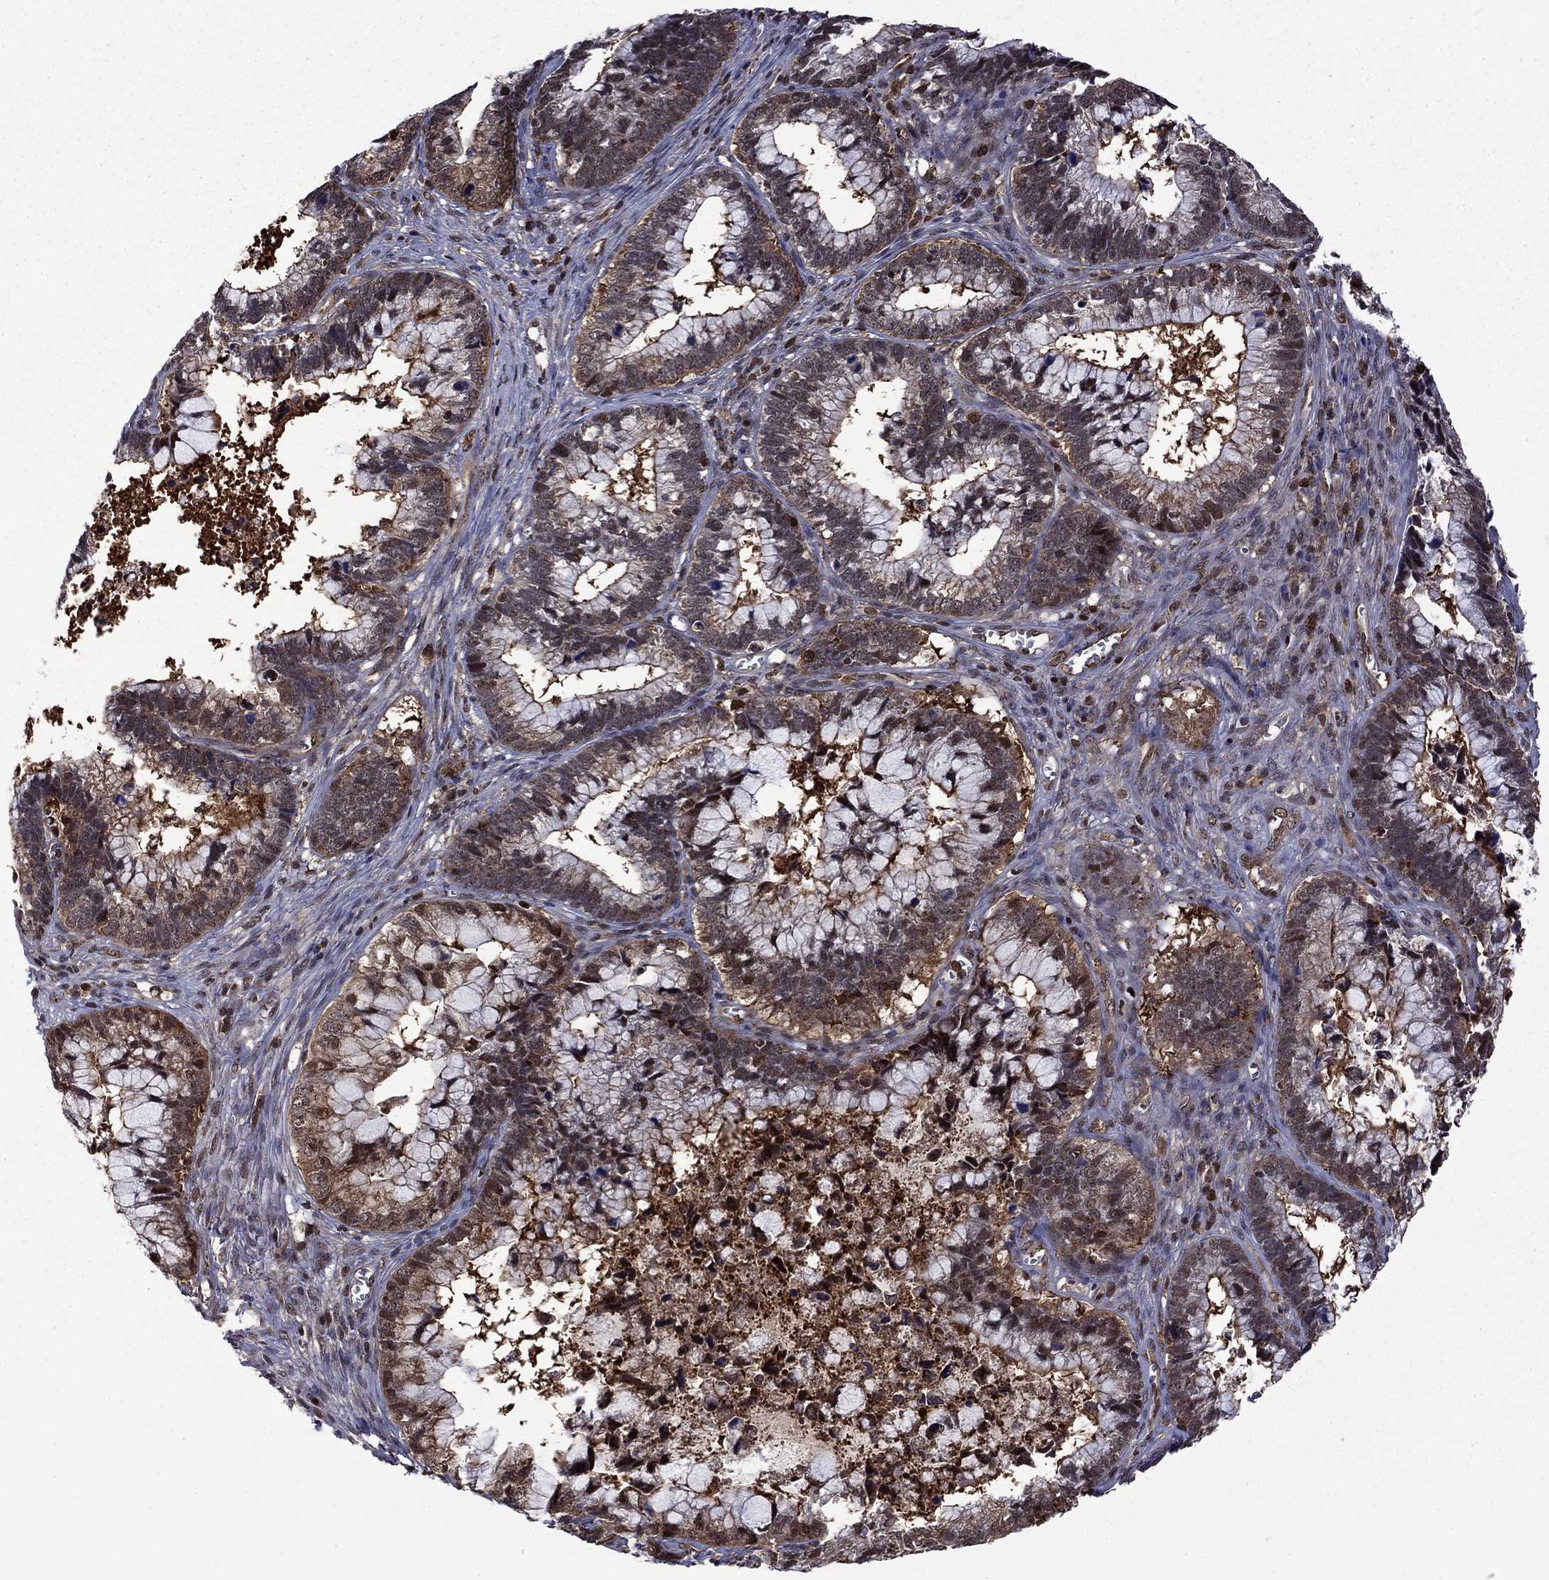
{"staining": {"intensity": "moderate", "quantity": "<25%", "location": "nuclear"}, "tissue": "cervical cancer", "cell_type": "Tumor cells", "image_type": "cancer", "snomed": [{"axis": "morphology", "description": "Adenocarcinoma, NOS"}, {"axis": "topography", "description": "Cervix"}], "caption": "A micrograph of human cervical adenocarcinoma stained for a protein reveals moderate nuclear brown staining in tumor cells.", "gene": "PSMD2", "patient": {"sex": "female", "age": 44}}